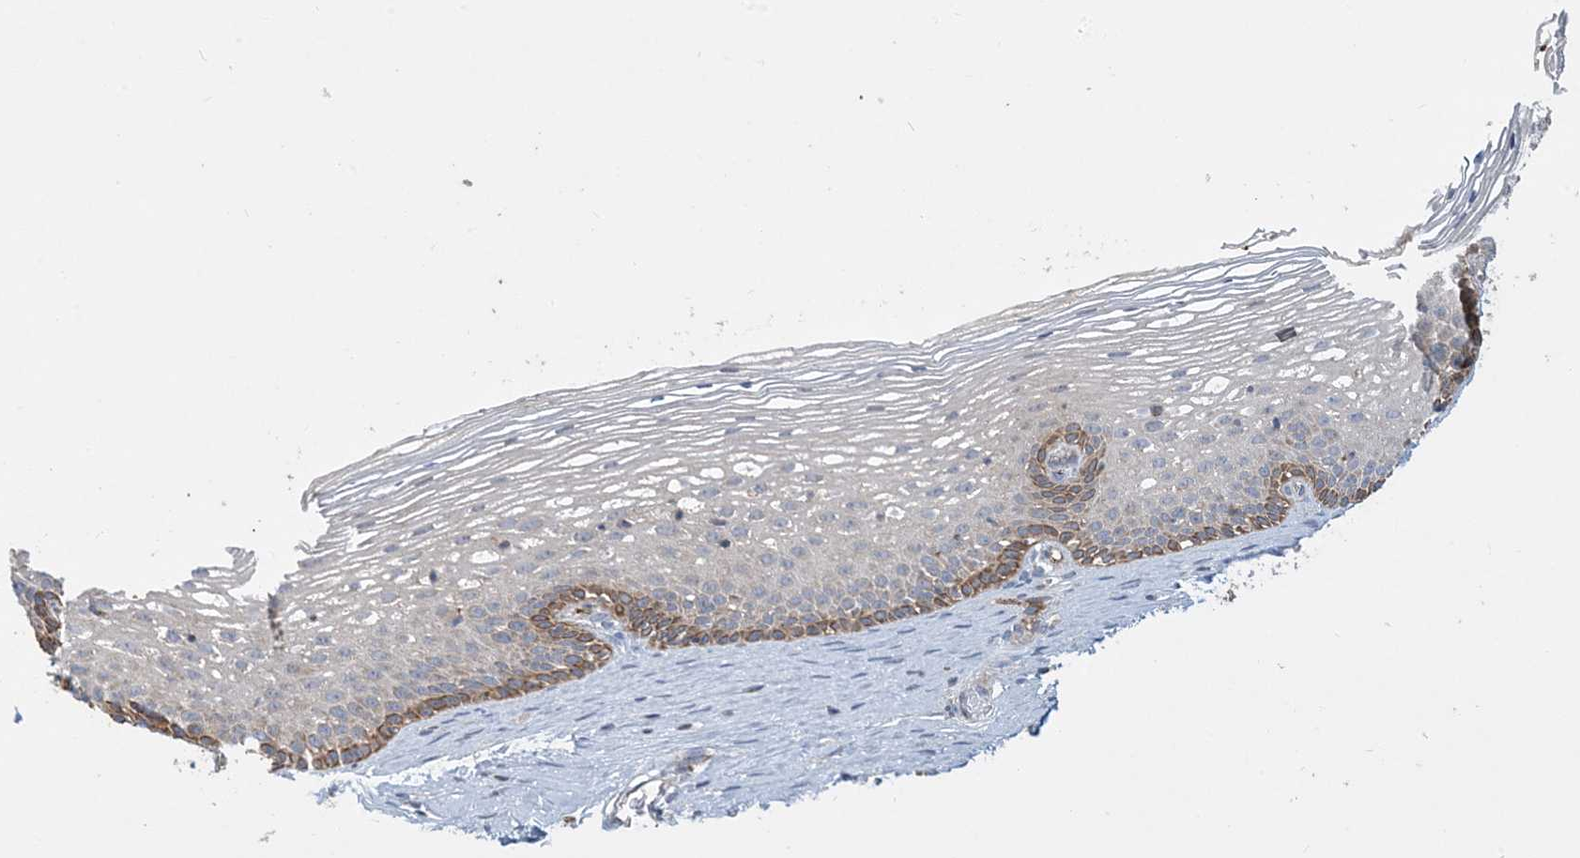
{"staining": {"intensity": "negative", "quantity": "none", "location": "none"}, "tissue": "cervix", "cell_type": "Glandular cells", "image_type": "normal", "snomed": [{"axis": "morphology", "description": "Normal tissue, NOS"}, {"axis": "topography", "description": "Cervix"}], "caption": "Glandular cells are negative for protein expression in normal human cervix. (Brightfield microscopy of DAB (3,3'-diaminobenzidine) IHC at high magnification).", "gene": "ECHDC1", "patient": {"sex": "female", "age": 33}}